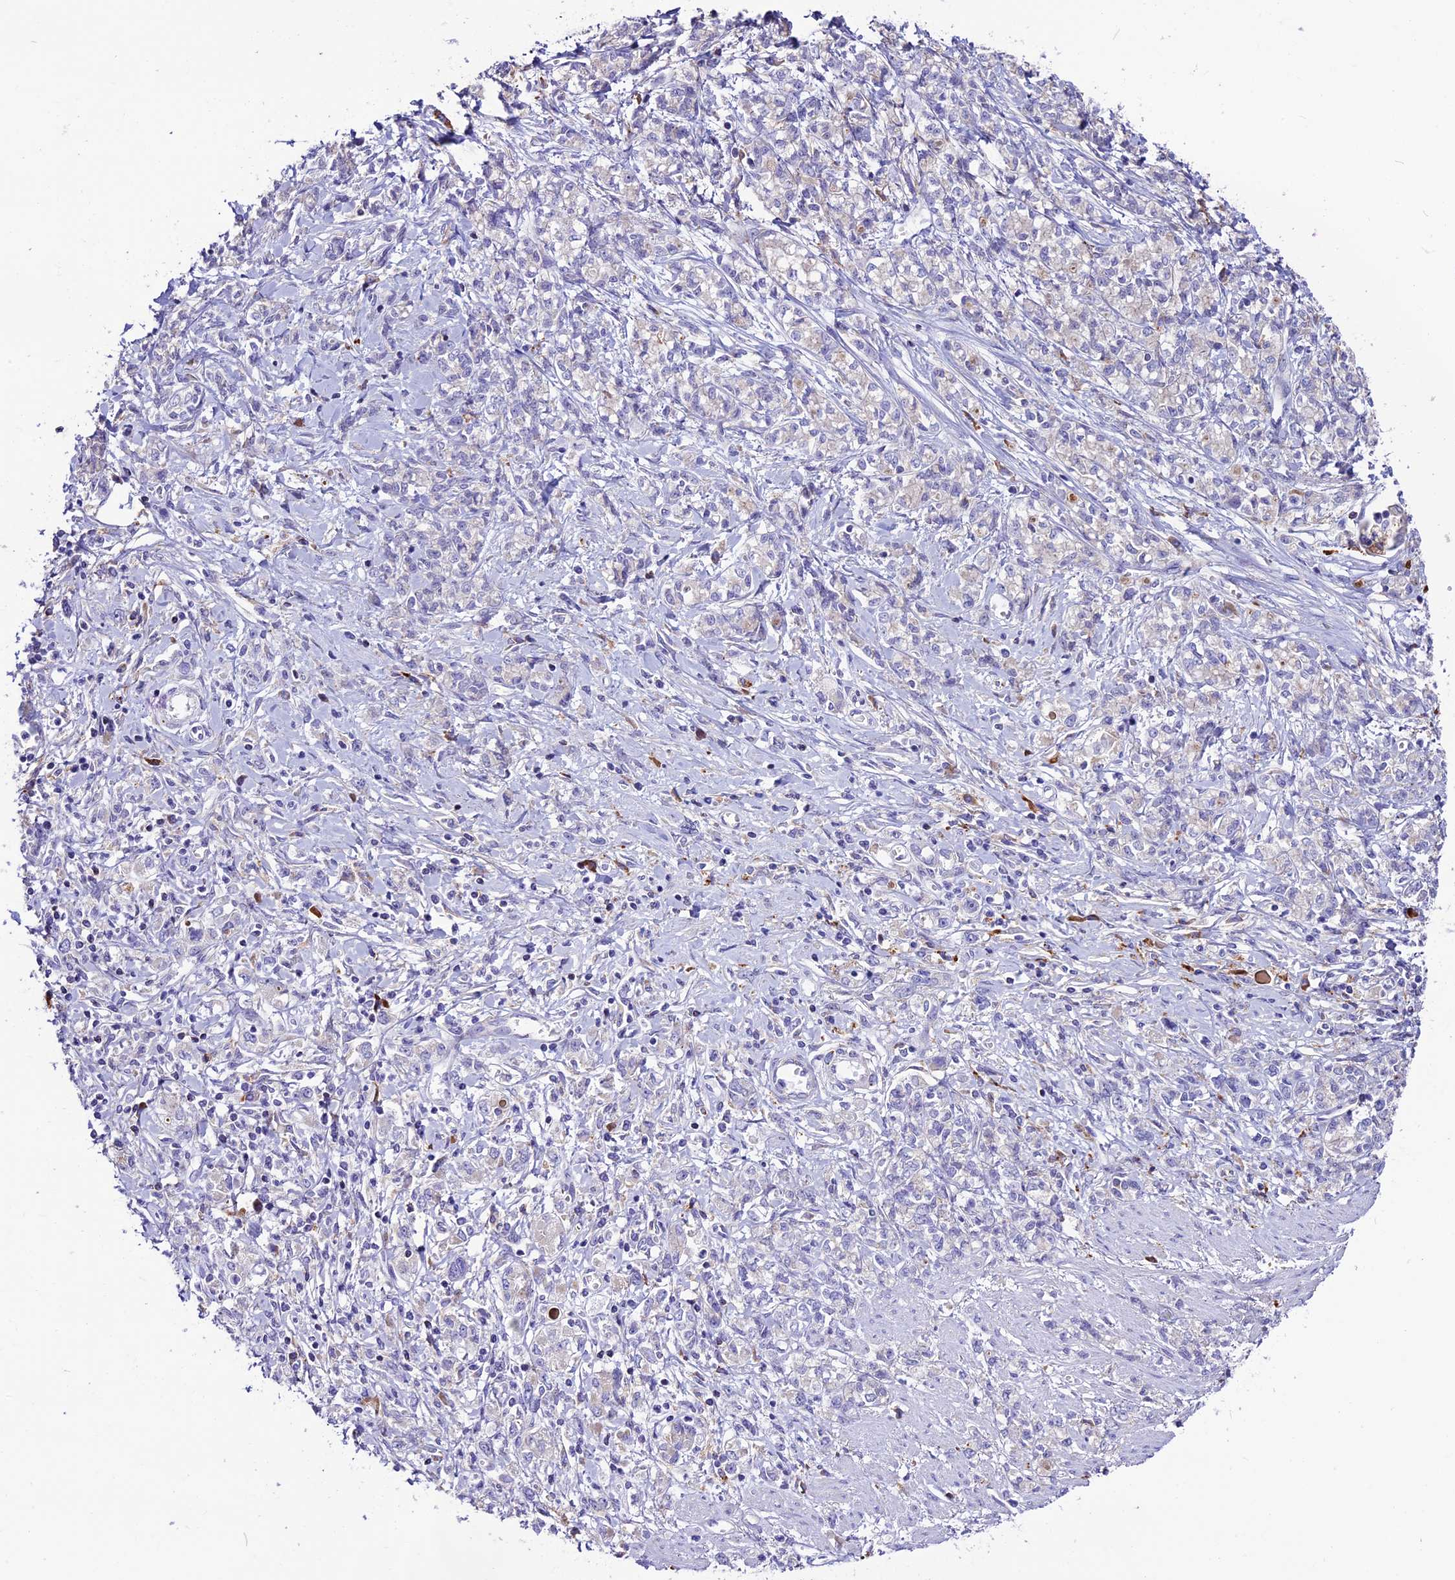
{"staining": {"intensity": "negative", "quantity": "none", "location": "none"}, "tissue": "stomach cancer", "cell_type": "Tumor cells", "image_type": "cancer", "snomed": [{"axis": "morphology", "description": "Adenocarcinoma, NOS"}, {"axis": "topography", "description": "Stomach"}], "caption": "The immunohistochemistry histopathology image has no significant positivity in tumor cells of stomach adenocarcinoma tissue. (Brightfield microscopy of DAB immunohistochemistry (IHC) at high magnification).", "gene": "THRSP", "patient": {"sex": "female", "age": 76}}